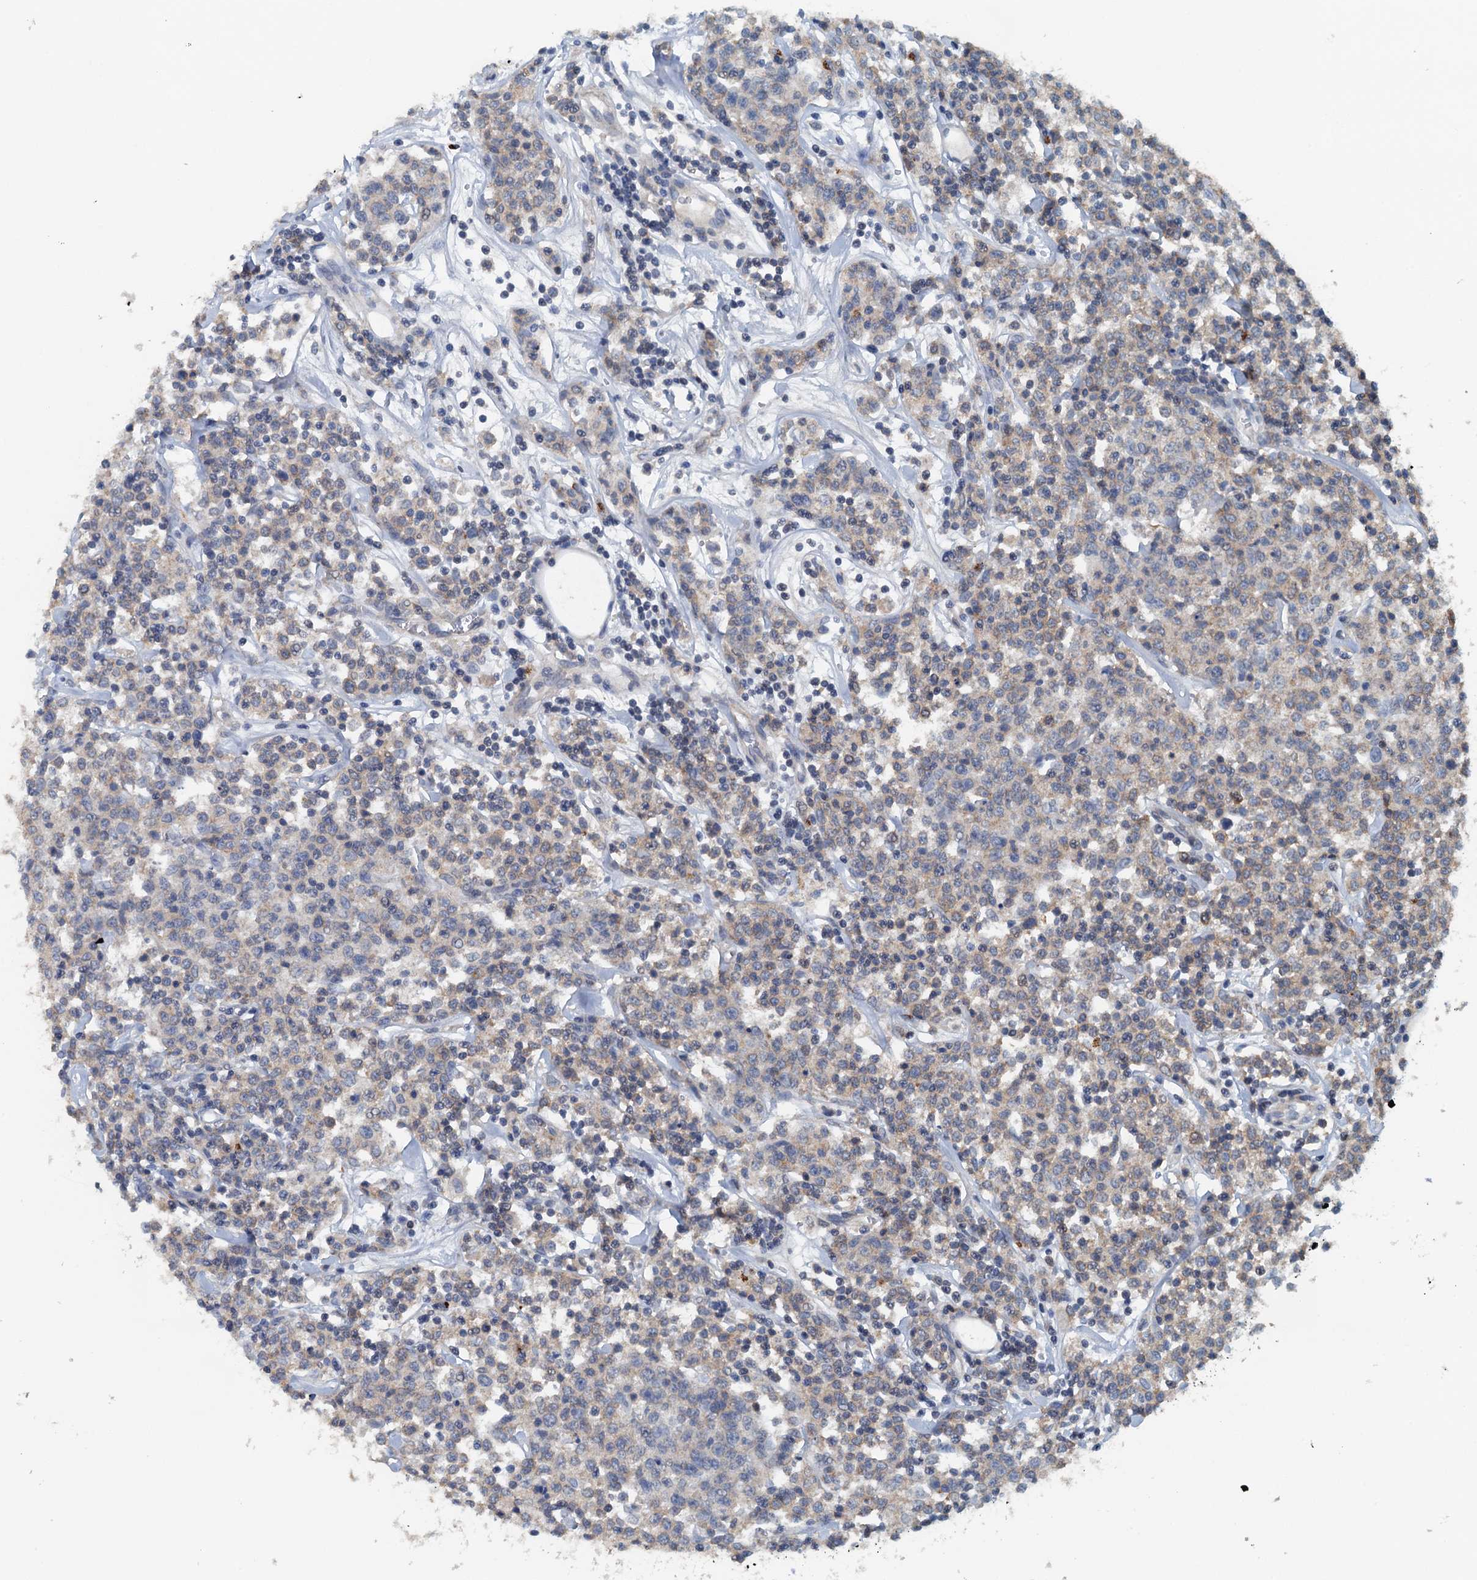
{"staining": {"intensity": "weak", "quantity": "<25%", "location": "cytoplasmic/membranous"}, "tissue": "lymphoma", "cell_type": "Tumor cells", "image_type": "cancer", "snomed": [{"axis": "morphology", "description": "Malignant lymphoma, non-Hodgkin's type, Low grade"}, {"axis": "topography", "description": "Small intestine"}], "caption": "Lymphoma stained for a protein using immunohistochemistry displays no expression tumor cells.", "gene": "THAP10", "patient": {"sex": "female", "age": 59}}